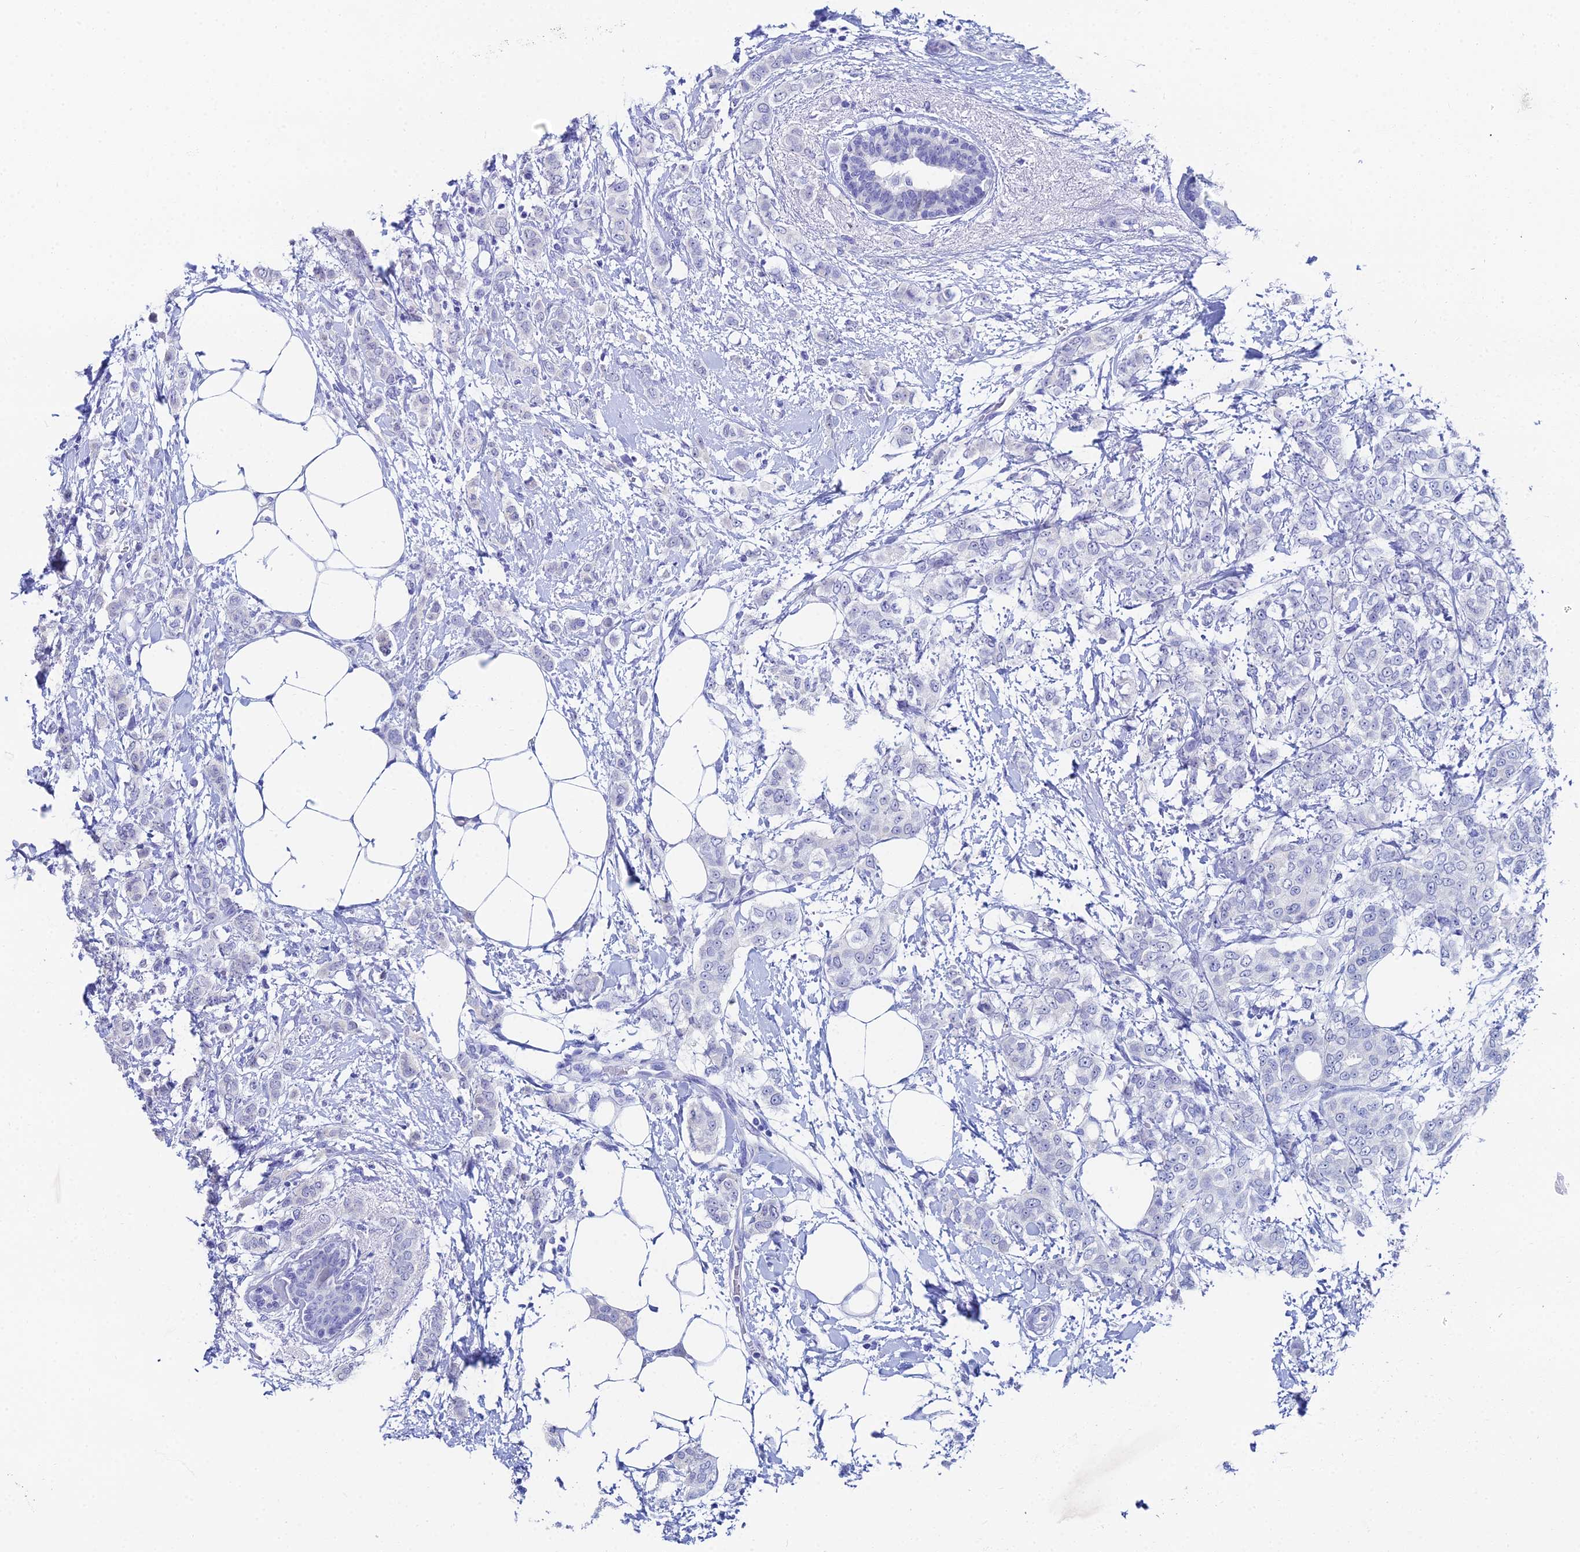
{"staining": {"intensity": "negative", "quantity": "none", "location": "none"}, "tissue": "breast cancer", "cell_type": "Tumor cells", "image_type": "cancer", "snomed": [{"axis": "morphology", "description": "Duct carcinoma"}, {"axis": "topography", "description": "Breast"}], "caption": "Histopathology image shows no significant protein positivity in tumor cells of breast invasive ductal carcinoma. (DAB IHC with hematoxylin counter stain).", "gene": "HSPA1L", "patient": {"sex": "female", "age": 72}}